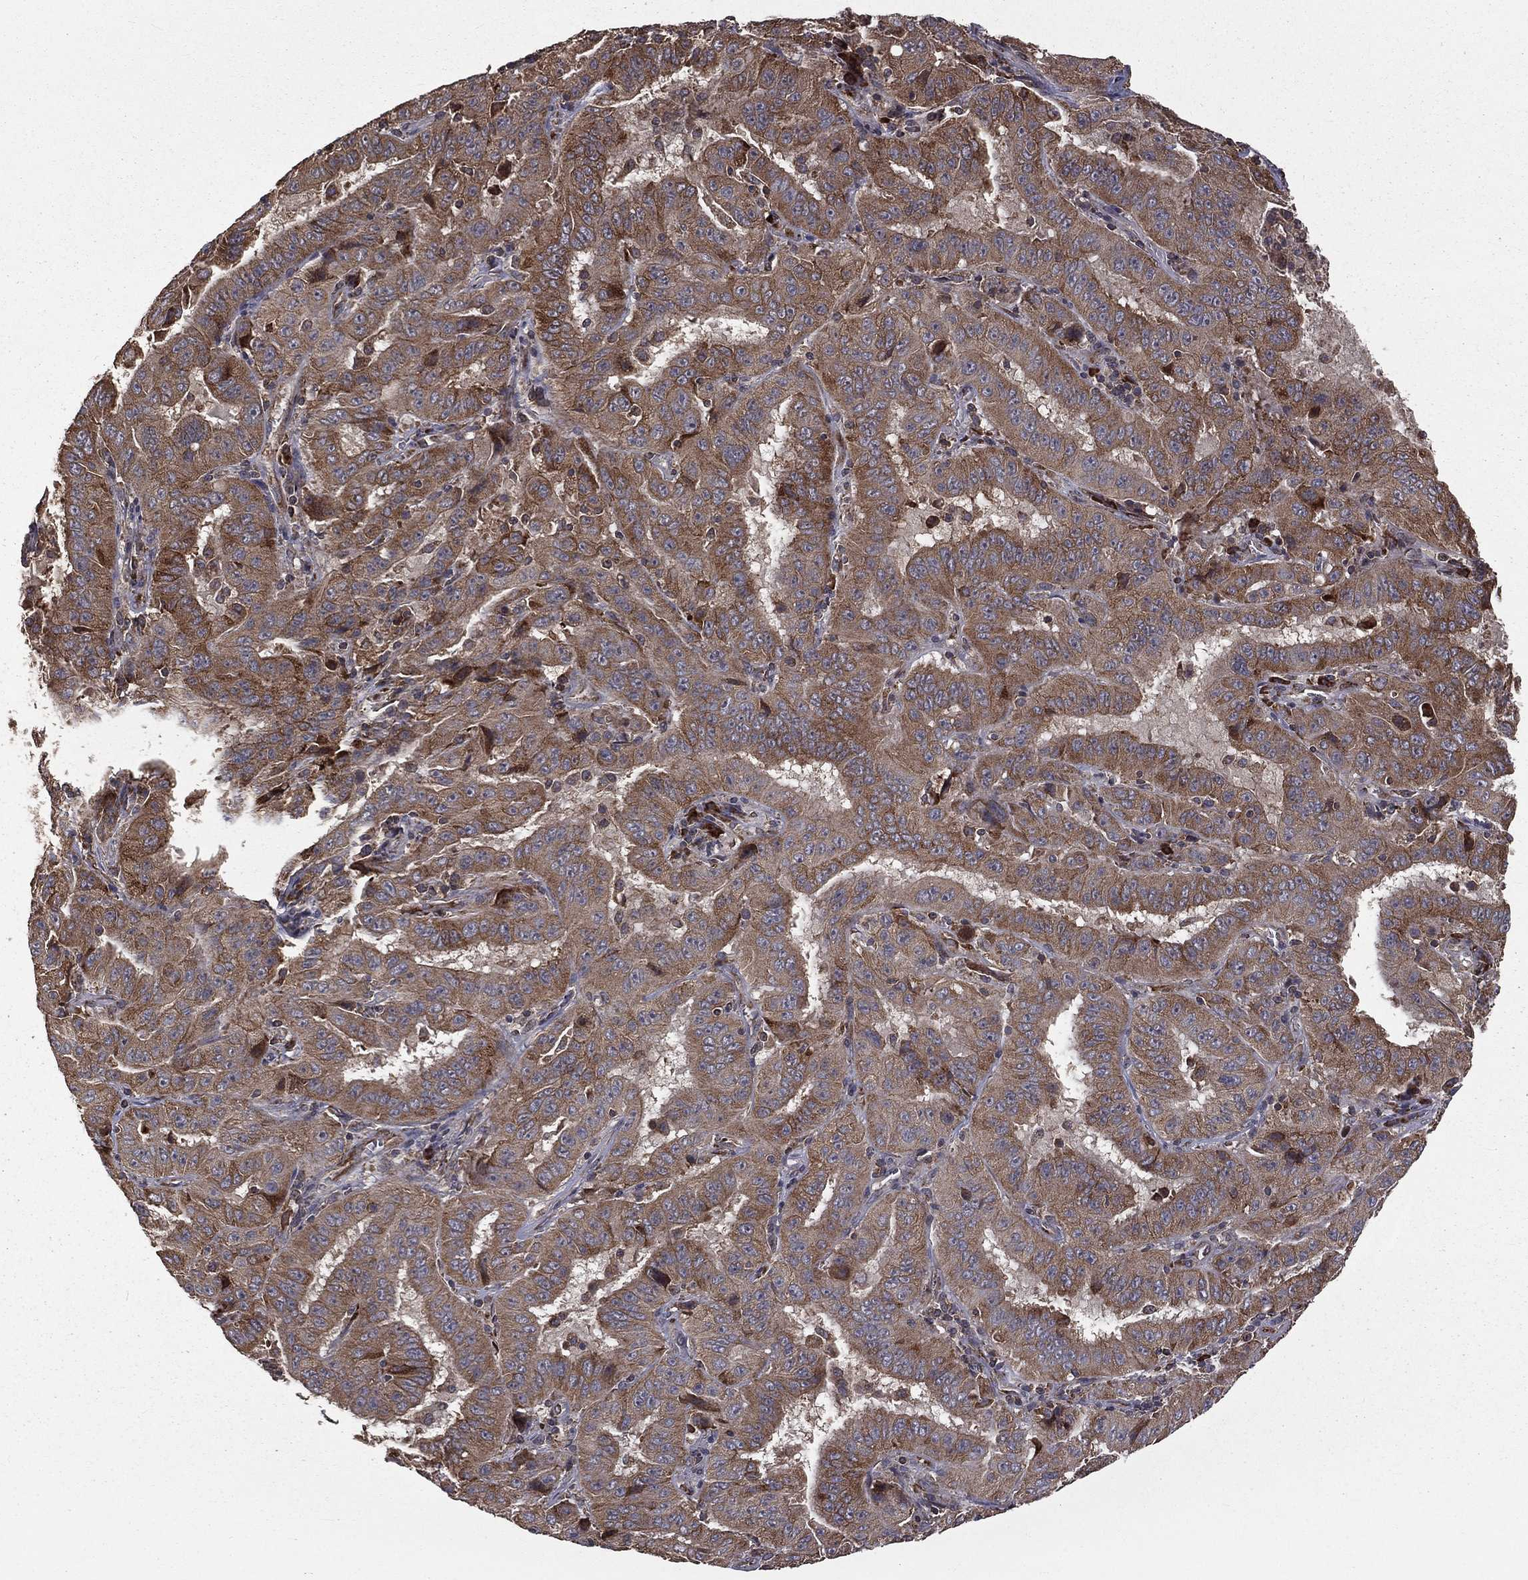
{"staining": {"intensity": "moderate", "quantity": ">75%", "location": "cytoplasmic/membranous"}, "tissue": "pancreatic cancer", "cell_type": "Tumor cells", "image_type": "cancer", "snomed": [{"axis": "morphology", "description": "Adenocarcinoma, NOS"}, {"axis": "topography", "description": "Pancreas"}], "caption": "This photomicrograph shows pancreatic adenocarcinoma stained with immunohistochemistry (IHC) to label a protein in brown. The cytoplasmic/membranous of tumor cells show moderate positivity for the protein. Nuclei are counter-stained blue.", "gene": "OLFML1", "patient": {"sex": "male", "age": 63}}